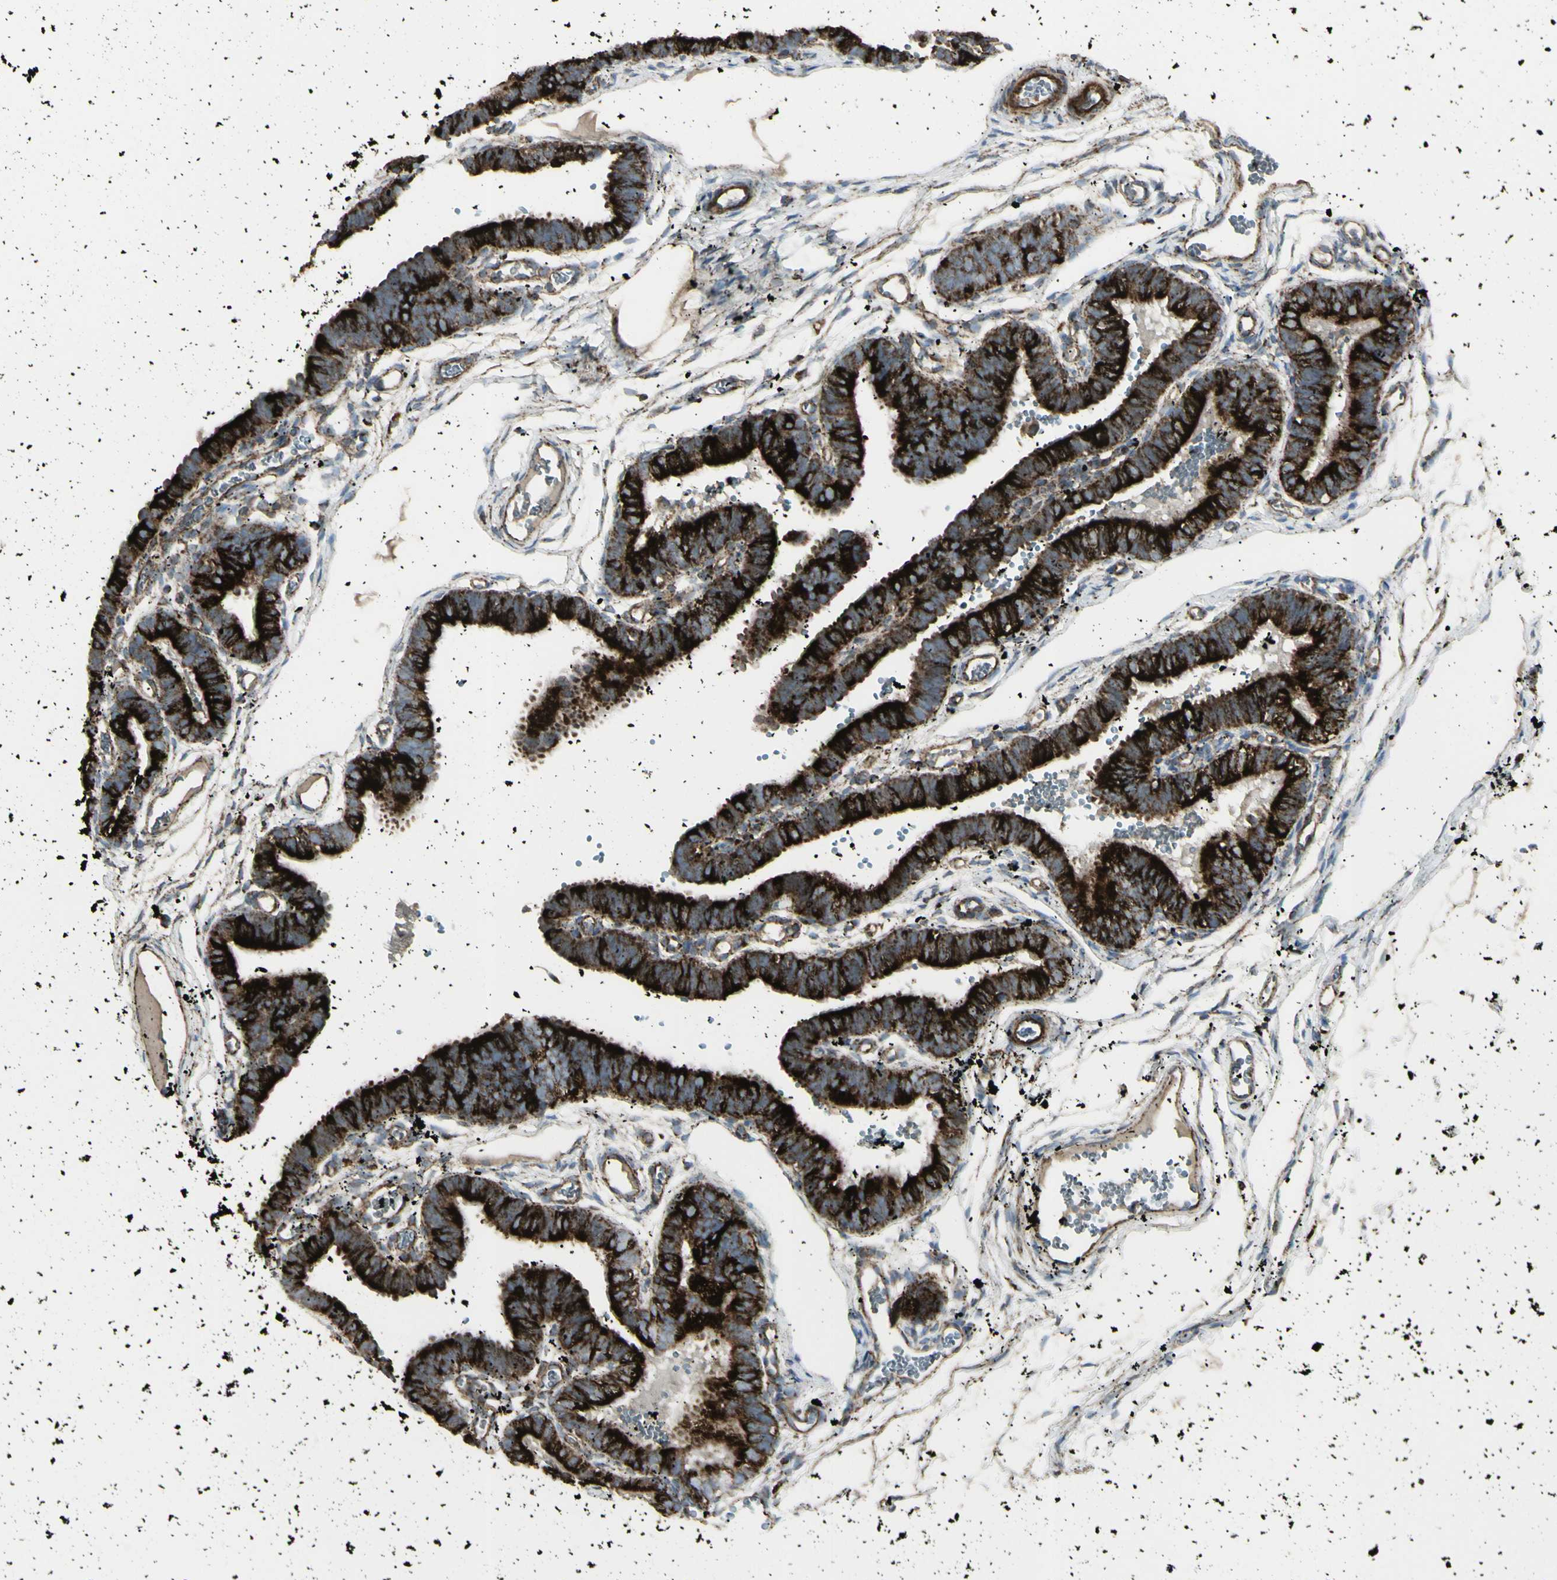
{"staining": {"intensity": "strong", "quantity": ">75%", "location": "cytoplasmic/membranous"}, "tissue": "fallopian tube", "cell_type": "Glandular cells", "image_type": "normal", "snomed": [{"axis": "morphology", "description": "Normal tissue, NOS"}, {"axis": "topography", "description": "Fallopian tube"}, {"axis": "topography", "description": "Placenta"}], "caption": "Protein analysis of normal fallopian tube demonstrates strong cytoplasmic/membranous expression in about >75% of glandular cells. (Stains: DAB (3,3'-diaminobenzidine) in brown, nuclei in blue, Microscopy: brightfield microscopy at high magnification).", "gene": "CYB5R1", "patient": {"sex": "female", "age": 34}}